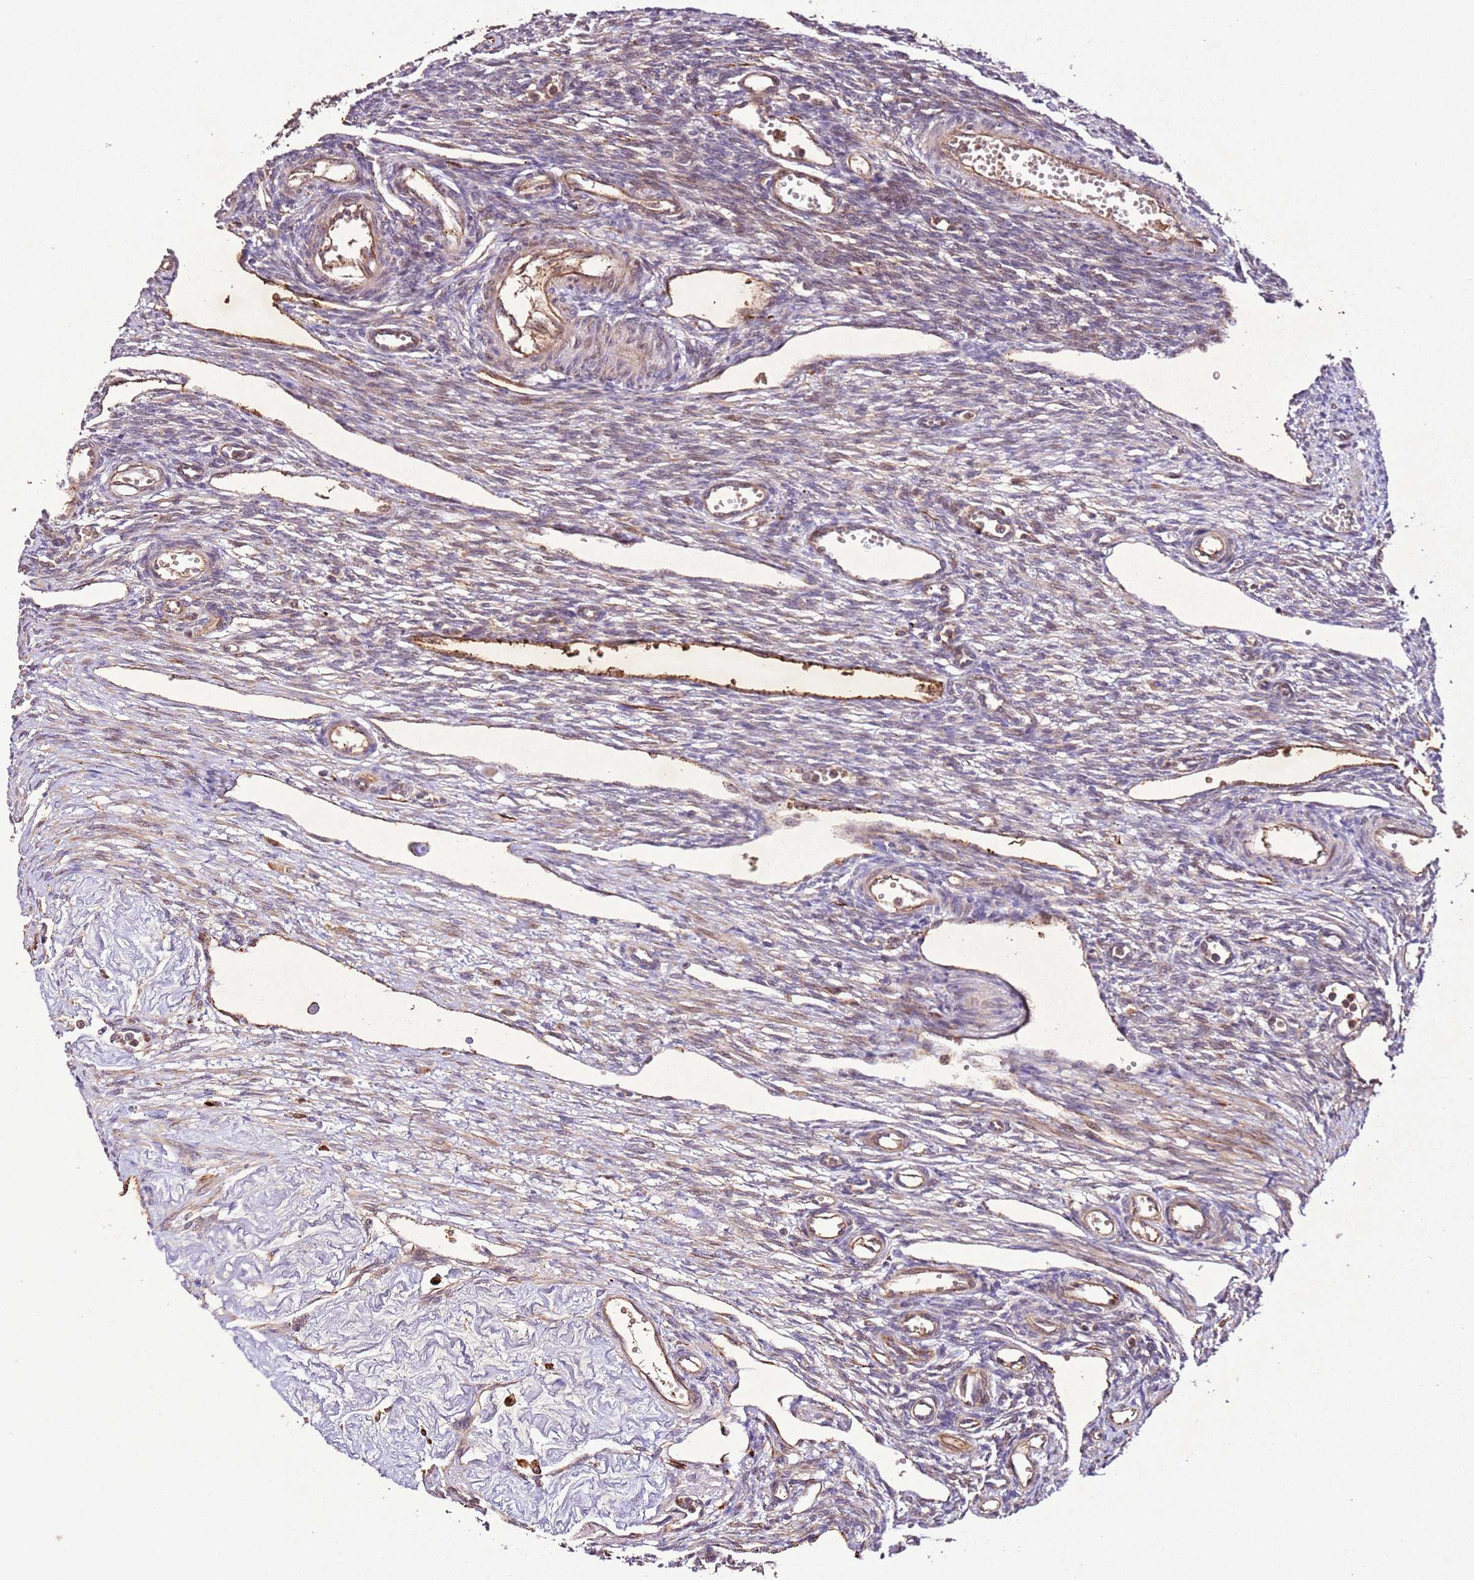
{"staining": {"intensity": "weak", "quantity": "<25%", "location": "cytoplasmic/membranous"}, "tissue": "ovary", "cell_type": "Ovarian stroma cells", "image_type": "normal", "snomed": [{"axis": "morphology", "description": "Normal tissue, NOS"}, {"axis": "morphology", "description": "Cyst, NOS"}, {"axis": "topography", "description": "Ovary"}], "caption": "Immunohistochemistry micrograph of normal ovary stained for a protein (brown), which exhibits no positivity in ovarian stroma cells. Brightfield microscopy of IHC stained with DAB (brown) and hematoxylin (blue), captured at high magnification.", "gene": "PTMA", "patient": {"sex": "female", "age": 33}}